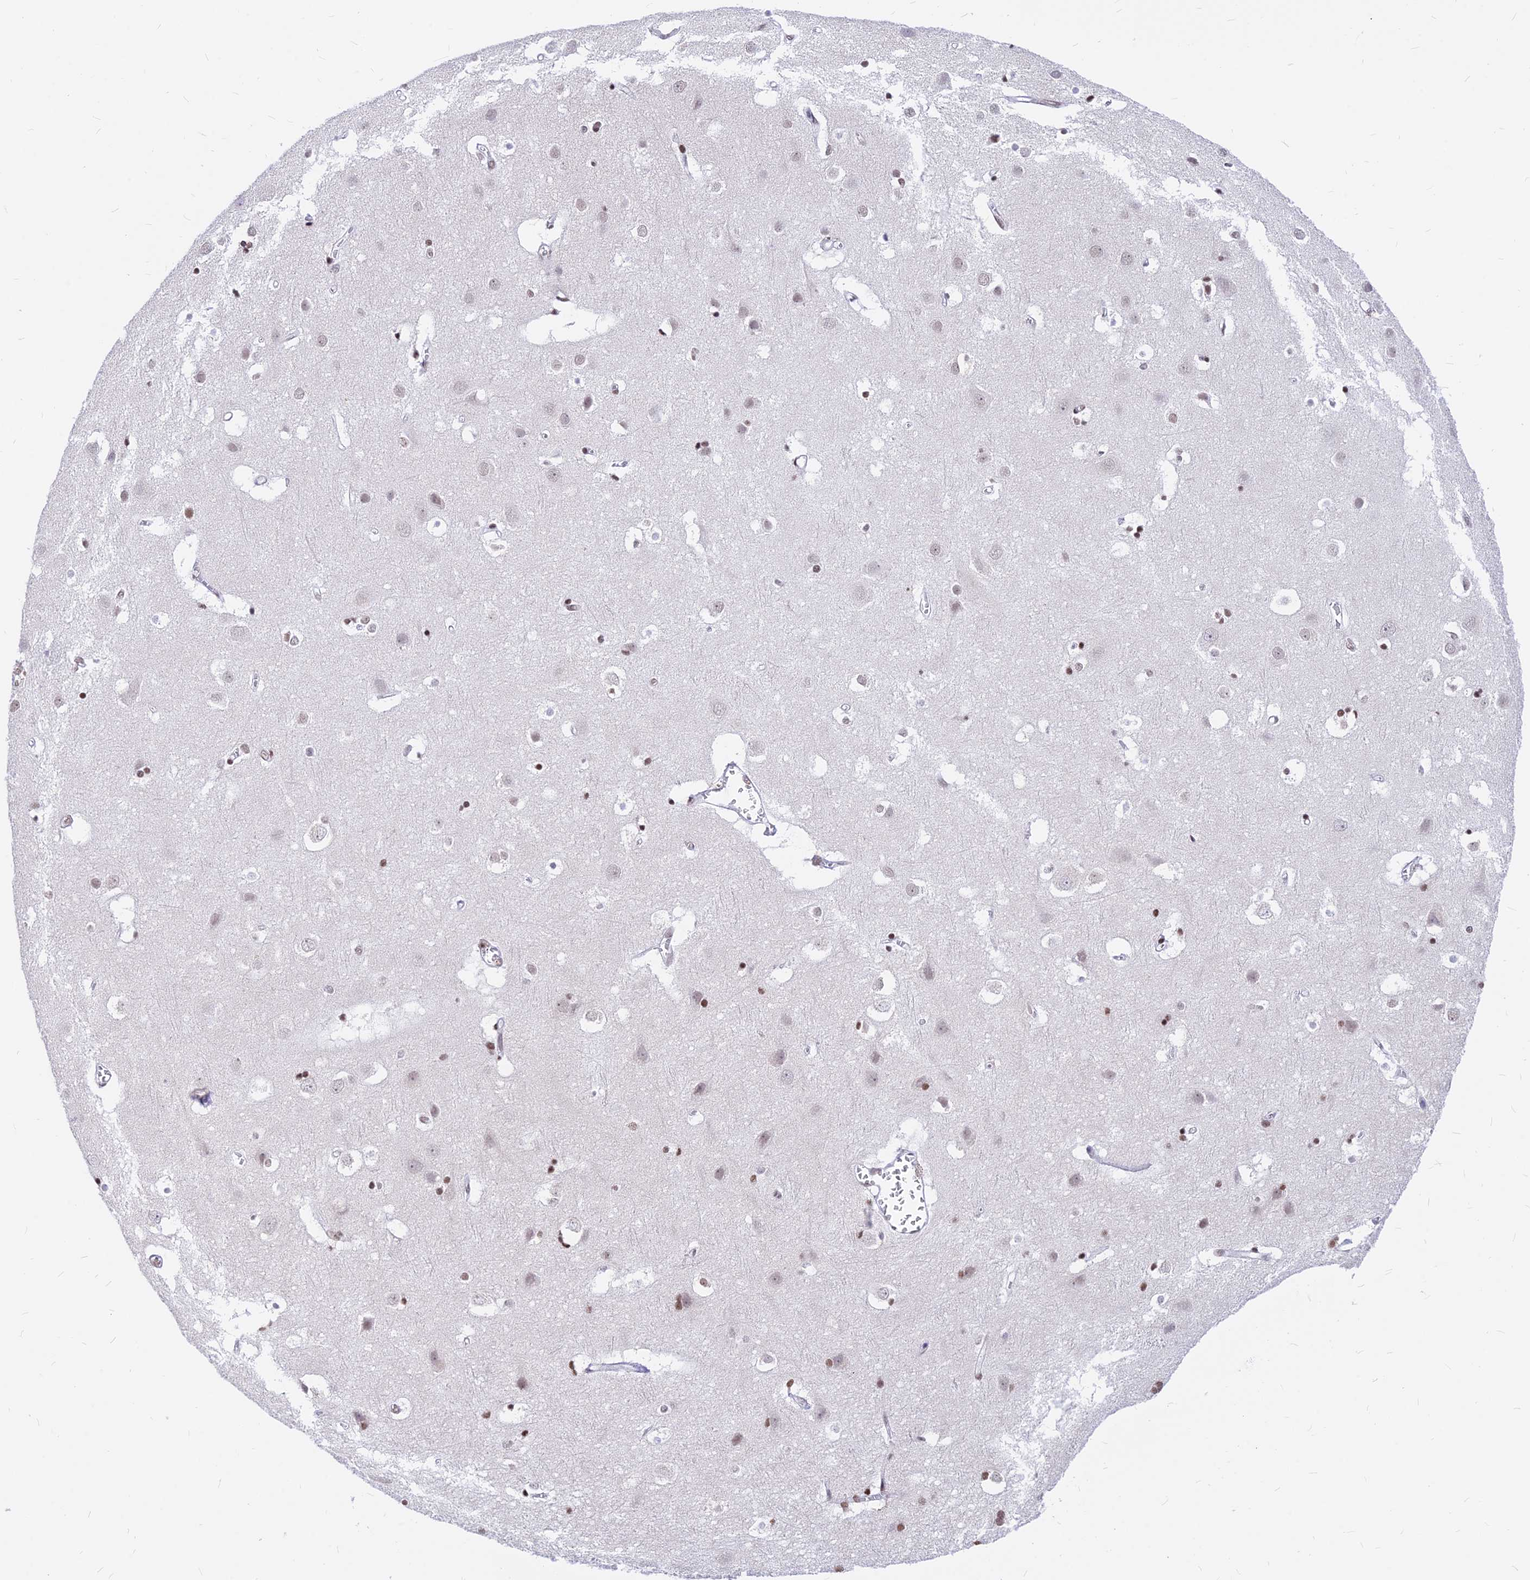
{"staining": {"intensity": "weak", "quantity": ">75%", "location": "nuclear"}, "tissue": "cerebral cortex", "cell_type": "Endothelial cells", "image_type": "normal", "snomed": [{"axis": "morphology", "description": "Normal tissue, NOS"}, {"axis": "topography", "description": "Cerebral cortex"}], "caption": "Endothelial cells exhibit weak nuclear staining in about >75% of cells in benign cerebral cortex. Ihc stains the protein of interest in brown and the nuclei are stained blue.", "gene": "KCTD13", "patient": {"sex": "male", "age": 54}}